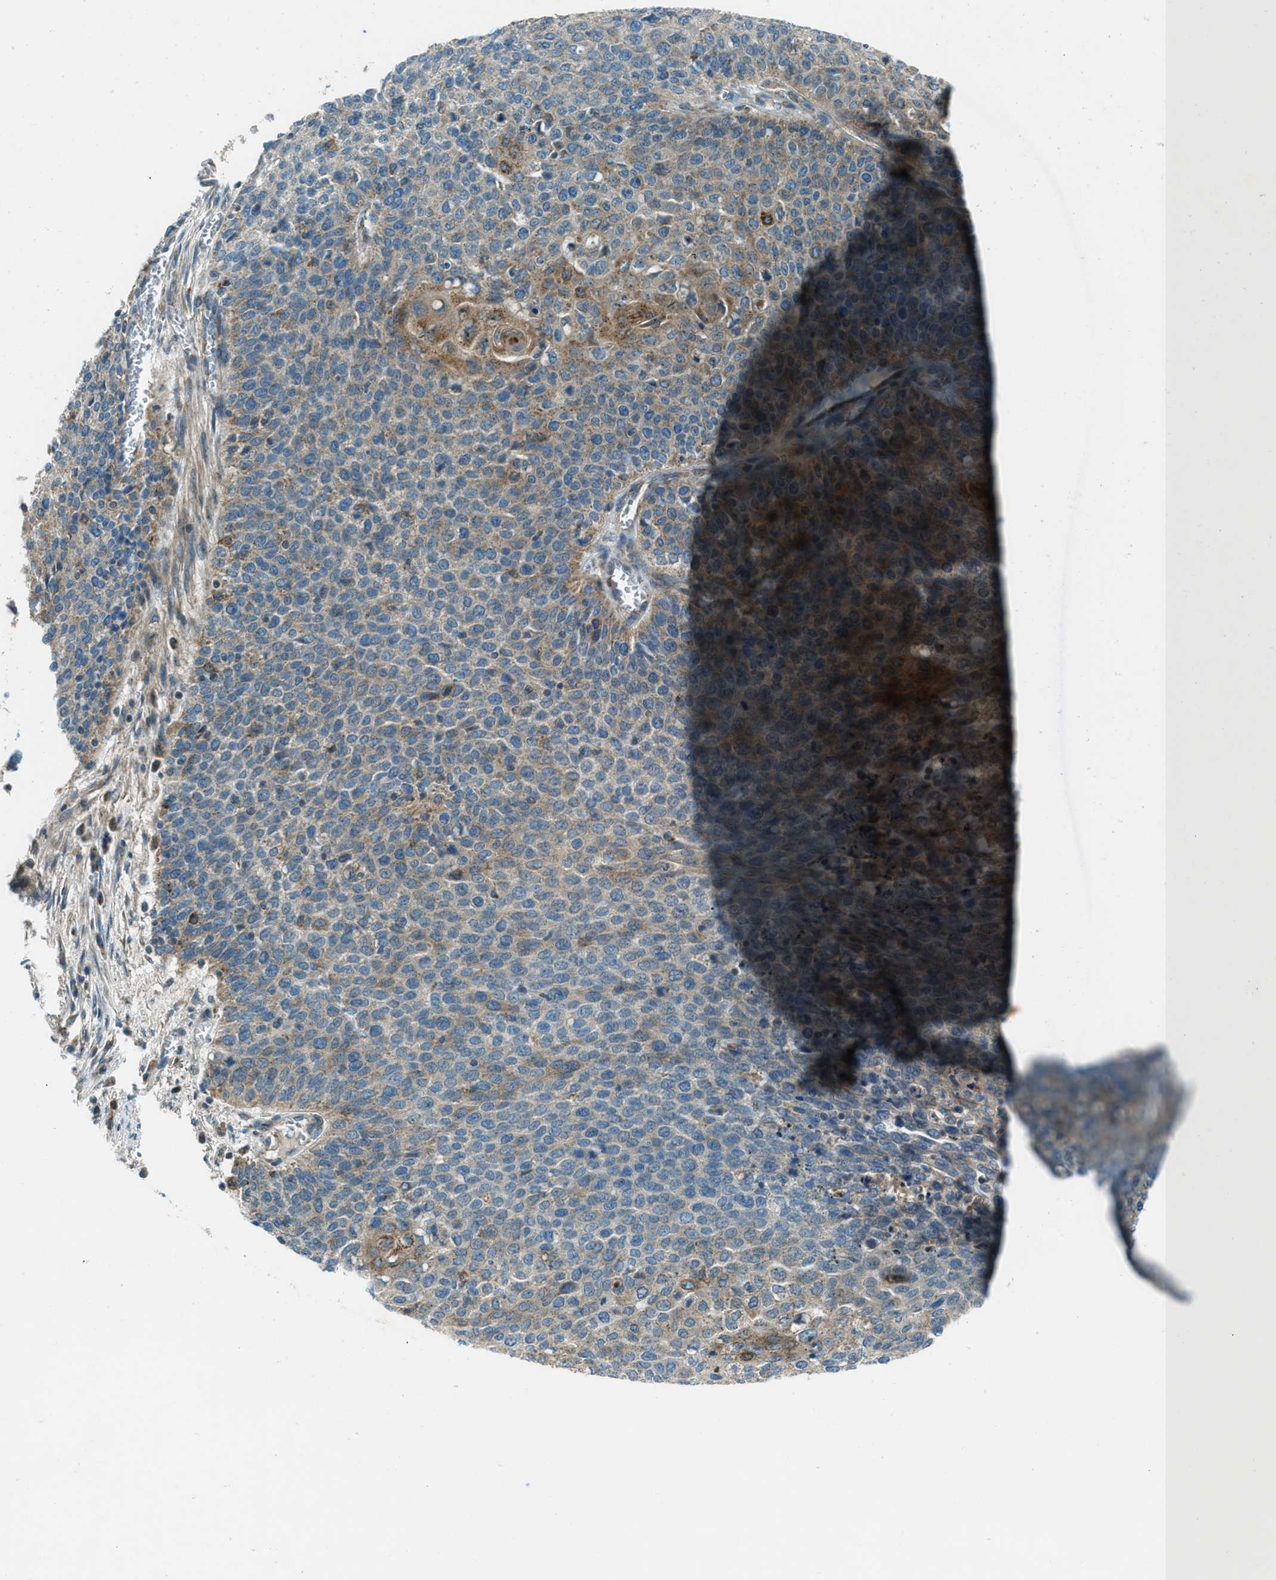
{"staining": {"intensity": "moderate", "quantity": "<25%", "location": "cytoplasmic/membranous"}, "tissue": "cervical cancer", "cell_type": "Tumor cells", "image_type": "cancer", "snomed": [{"axis": "morphology", "description": "Squamous cell carcinoma, NOS"}, {"axis": "topography", "description": "Cervix"}], "caption": "Protein staining demonstrates moderate cytoplasmic/membranous positivity in about <25% of tumor cells in cervical cancer. (brown staining indicates protein expression, while blue staining denotes nuclei).", "gene": "FAR1", "patient": {"sex": "female", "age": 39}}